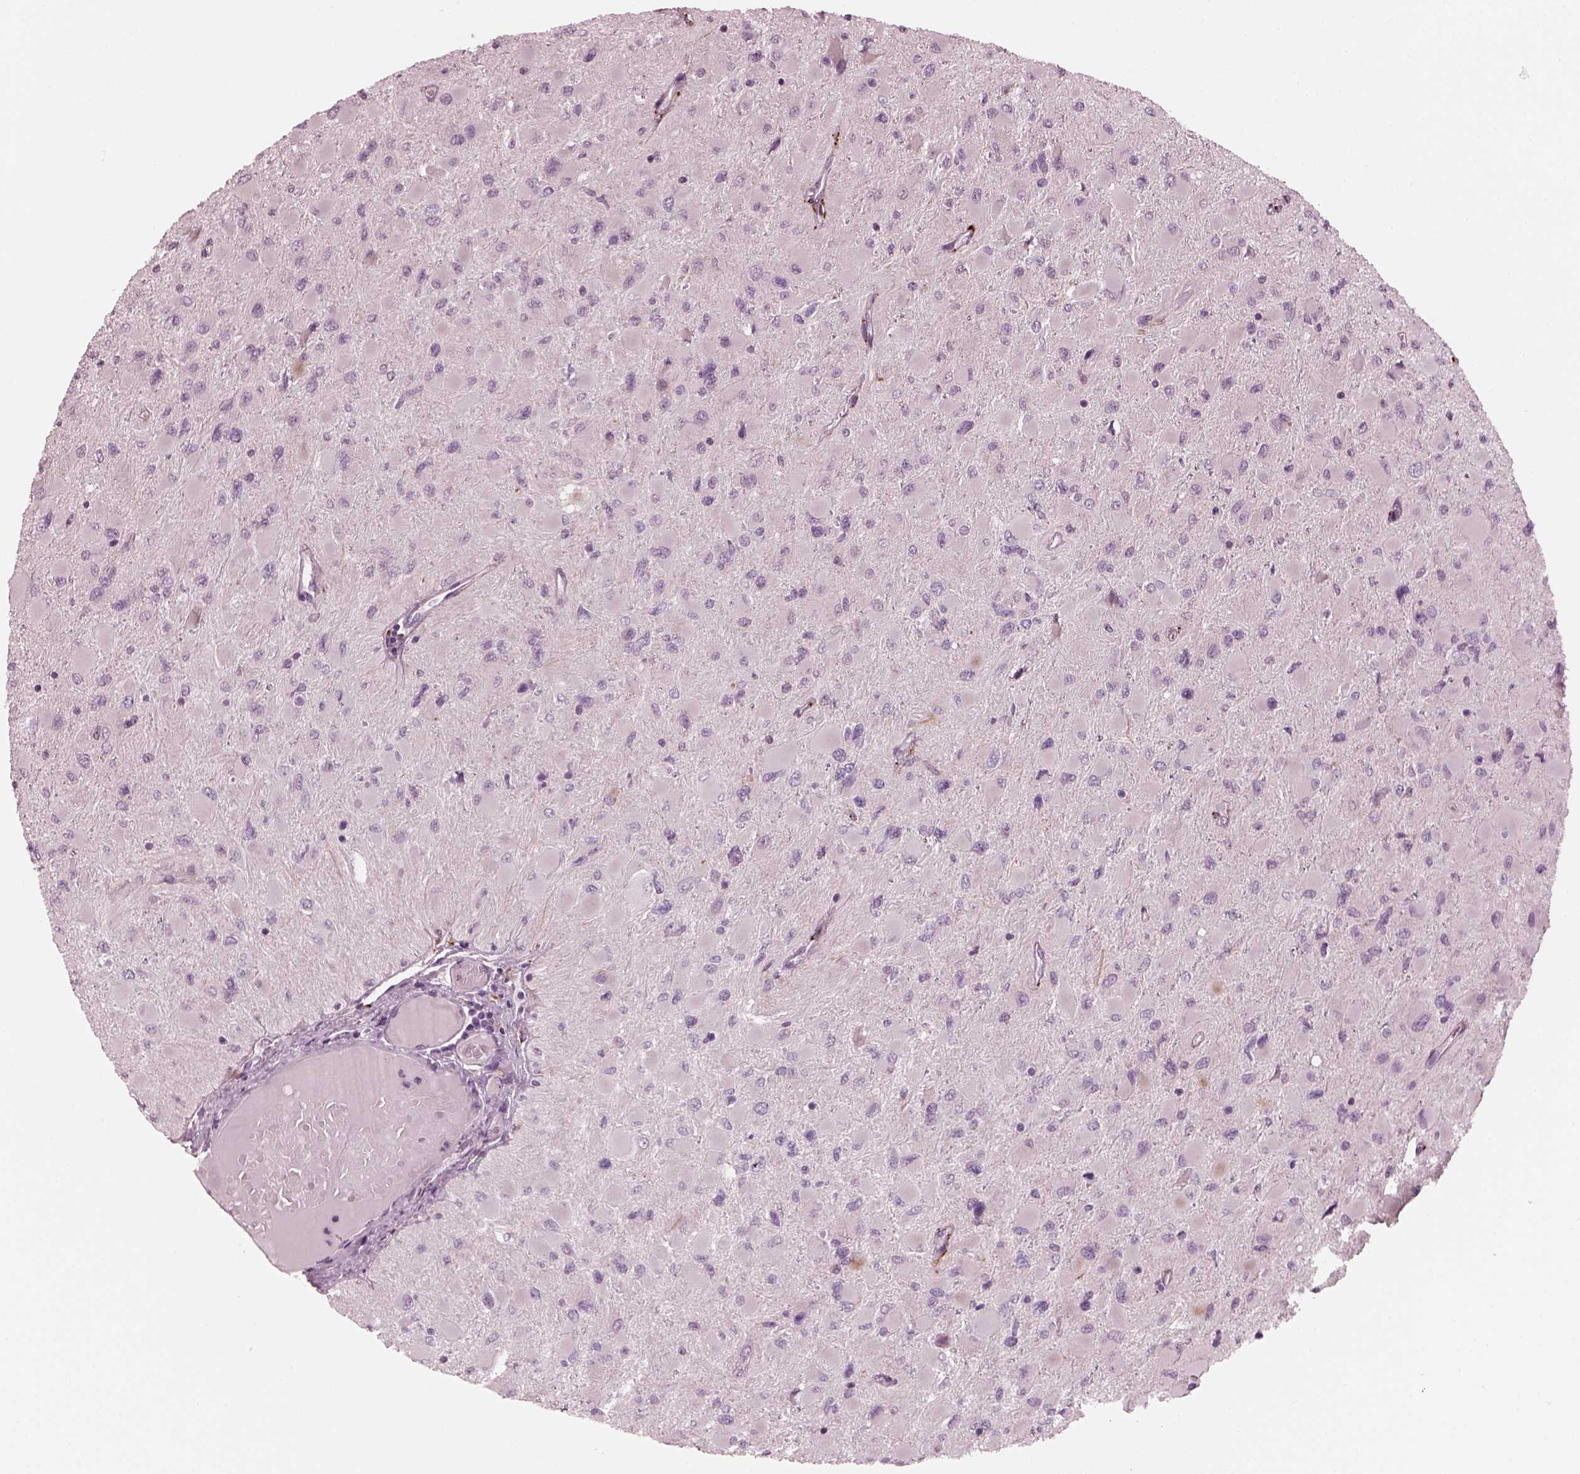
{"staining": {"intensity": "negative", "quantity": "none", "location": "none"}, "tissue": "glioma", "cell_type": "Tumor cells", "image_type": "cancer", "snomed": [{"axis": "morphology", "description": "Glioma, malignant, High grade"}, {"axis": "topography", "description": "Cerebral cortex"}], "caption": "An IHC image of malignant high-grade glioma is shown. There is no staining in tumor cells of malignant high-grade glioma. (Stains: DAB immunohistochemistry with hematoxylin counter stain, Microscopy: brightfield microscopy at high magnification).", "gene": "SLAMF8", "patient": {"sex": "female", "age": 36}}